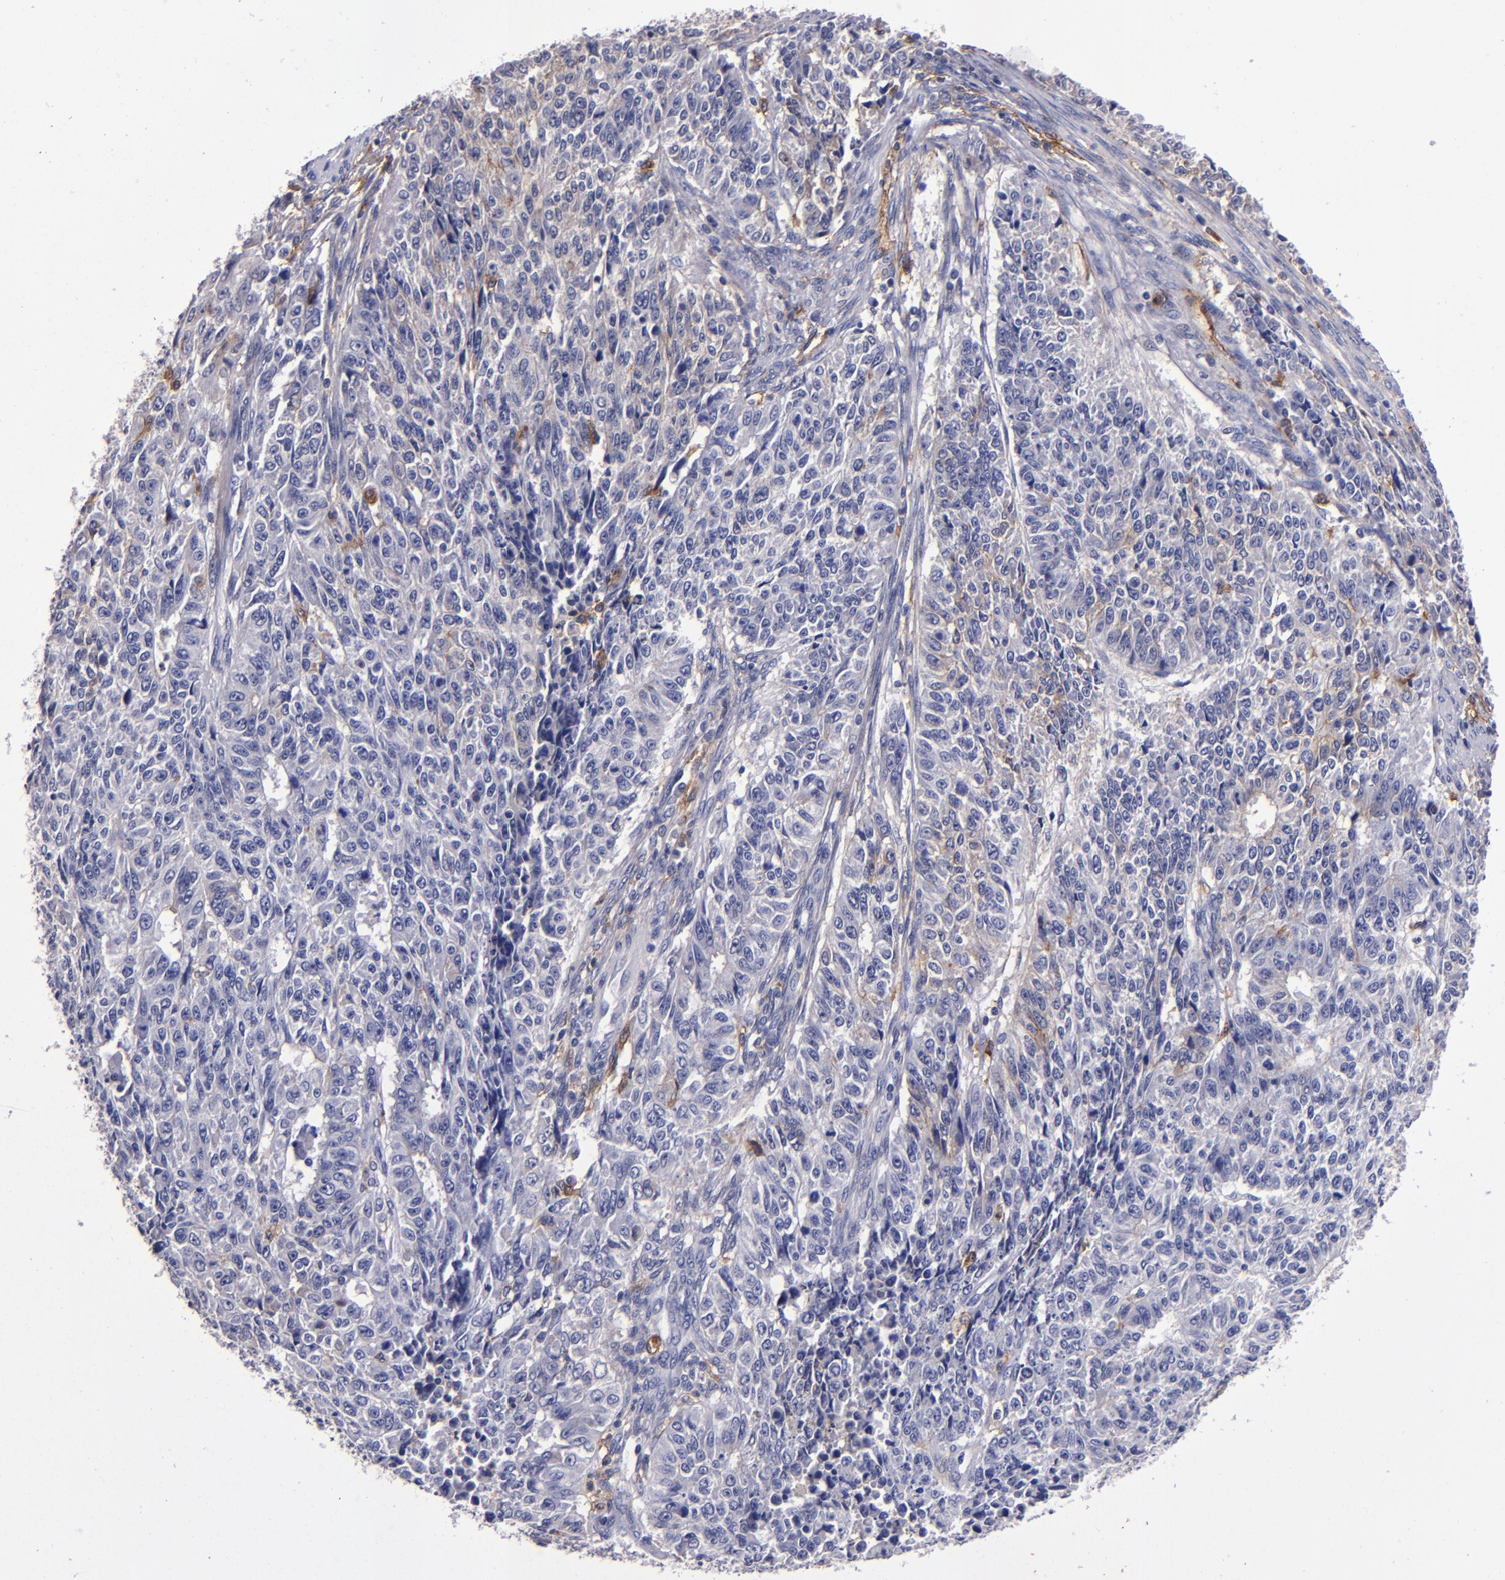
{"staining": {"intensity": "moderate", "quantity": "<25%", "location": "cytoplasmic/membranous"}, "tissue": "endometrial cancer", "cell_type": "Tumor cells", "image_type": "cancer", "snomed": [{"axis": "morphology", "description": "Adenocarcinoma, NOS"}, {"axis": "topography", "description": "Endometrium"}], "caption": "Moderate cytoplasmic/membranous protein expression is present in about <25% of tumor cells in endometrial cancer (adenocarcinoma).", "gene": "SIRPA", "patient": {"sex": "female", "age": 42}}